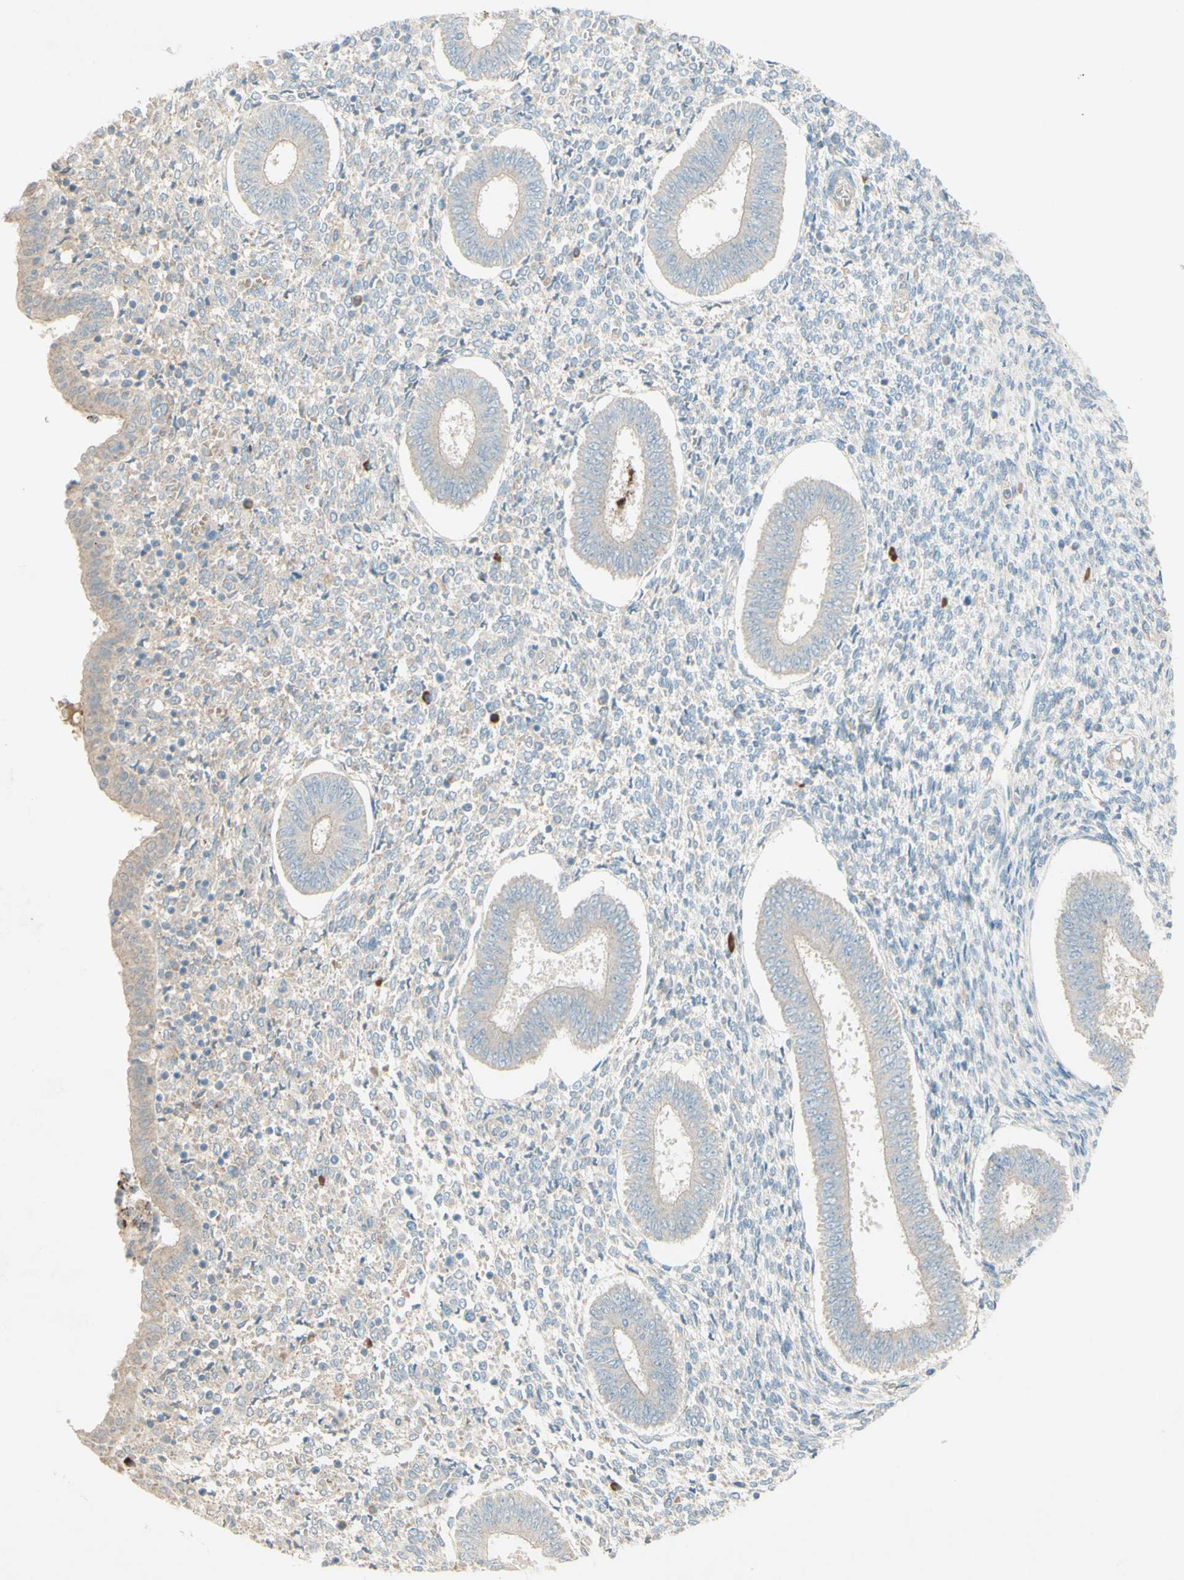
{"staining": {"intensity": "weak", "quantity": ">75%", "location": "cytoplasmic/membranous"}, "tissue": "endometrium", "cell_type": "Cells in endometrial stroma", "image_type": "normal", "snomed": [{"axis": "morphology", "description": "Normal tissue, NOS"}, {"axis": "topography", "description": "Endometrium"}], "caption": "Weak cytoplasmic/membranous protein positivity is seen in approximately >75% of cells in endometrial stroma in endometrium. The protein is shown in brown color, while the nuclei are stained blue.", "gene": "IL2", "patient": {"sex": "female", "age": 35}}